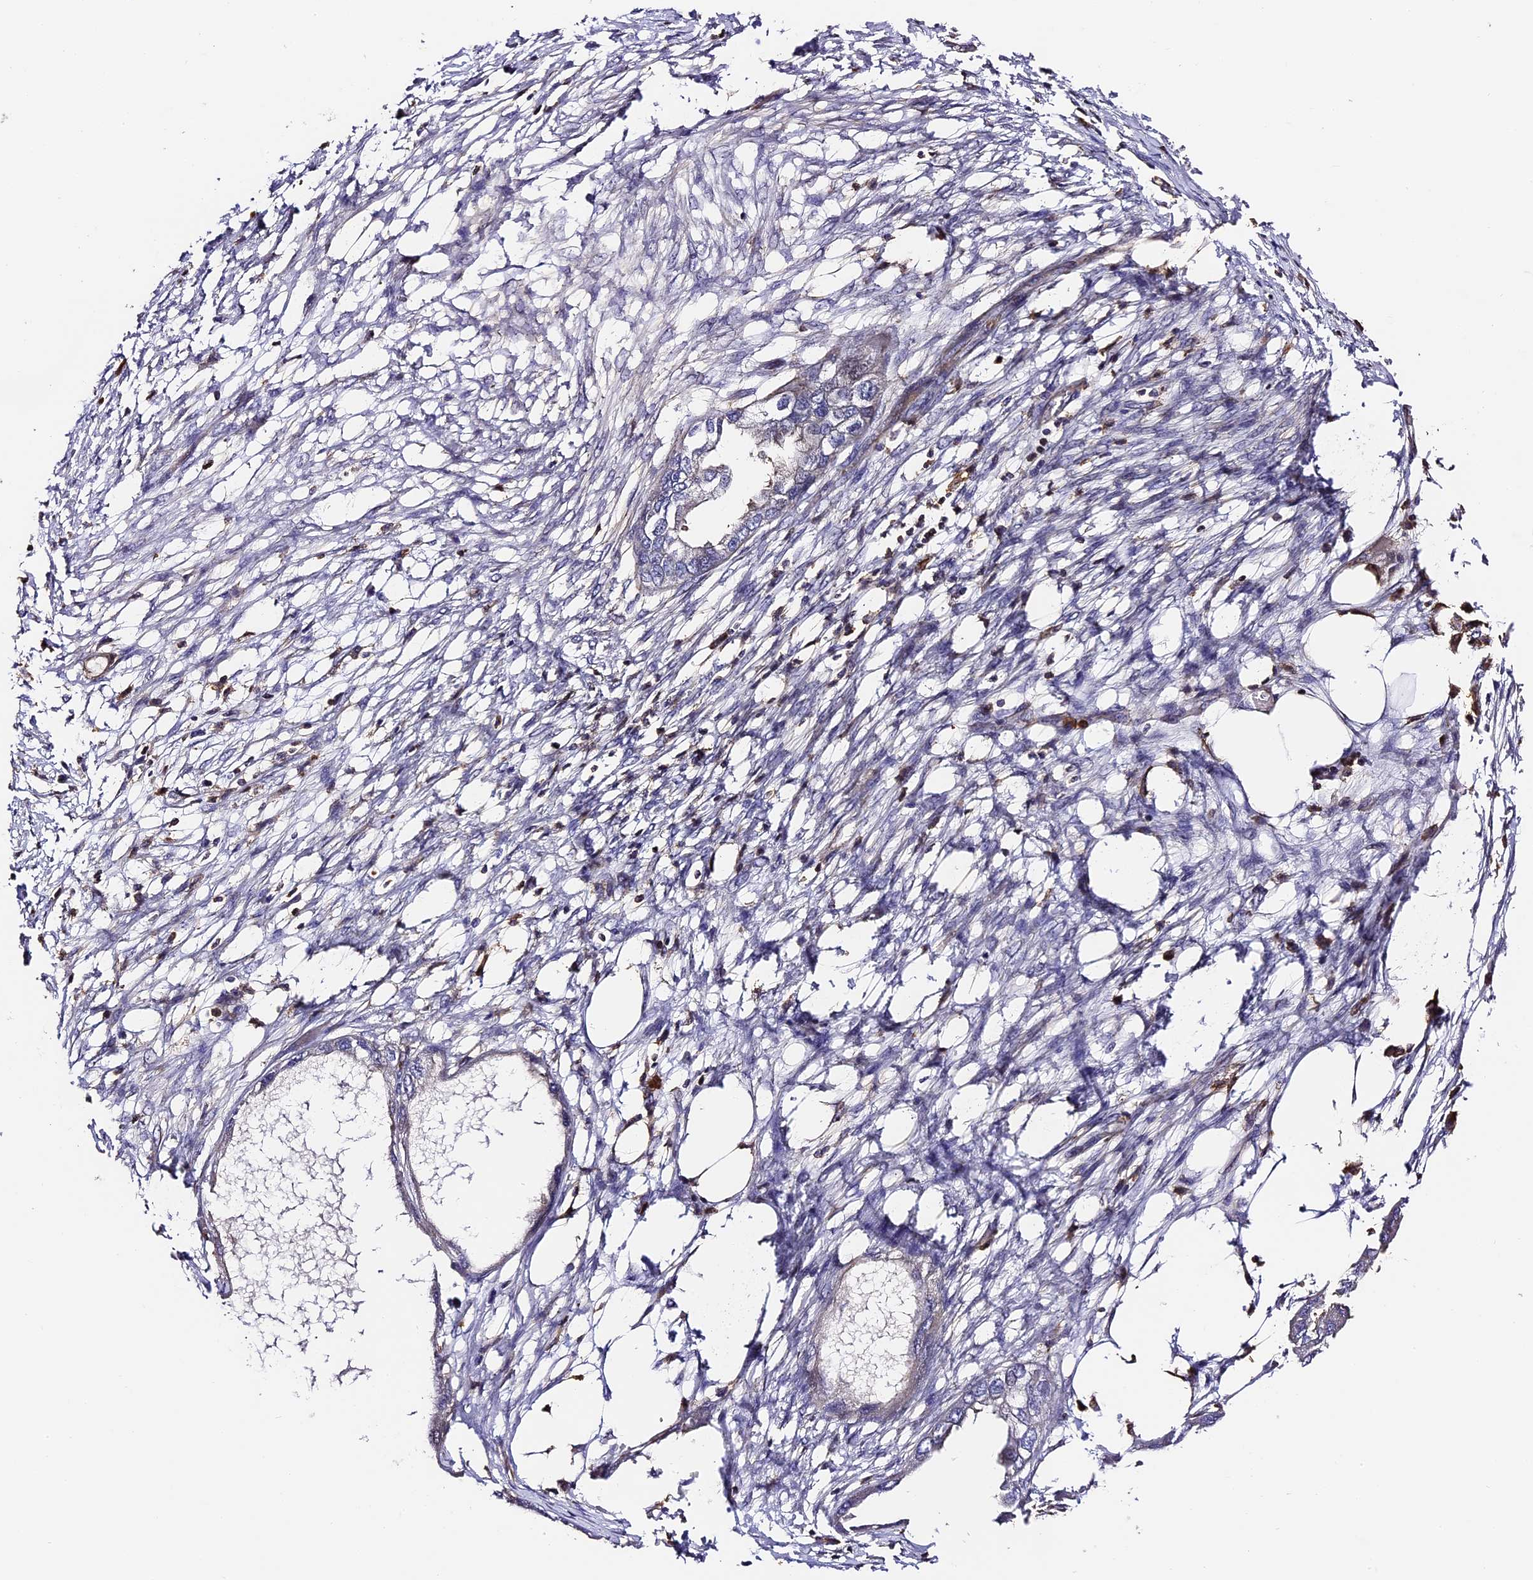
{"staining": {"intensity": "negative", "quantity": "none", "location": "none"}, "tissue": "endometrial cancer", "cell_type": "Tumor cells", "image_type": "cancer", "snomed": [{"axis": "morphology", "description": "Adenocarcinoma, NOS"}, {"axis": "morphology", "description": "Adenocarcinoma, metastatic, NOS"}, {"axis": "topography", "description": "Adipose tissue"}, {"axis": "topography", "description": "Endometrium"}], "caption": "Endometrial cancer (metastatic adenocarcinoma) was stained to show a protein in brown. There is no significant expression in tumor cells.", "gene": "RAPSN", "patient": {"sex": "female", "age": 67}}